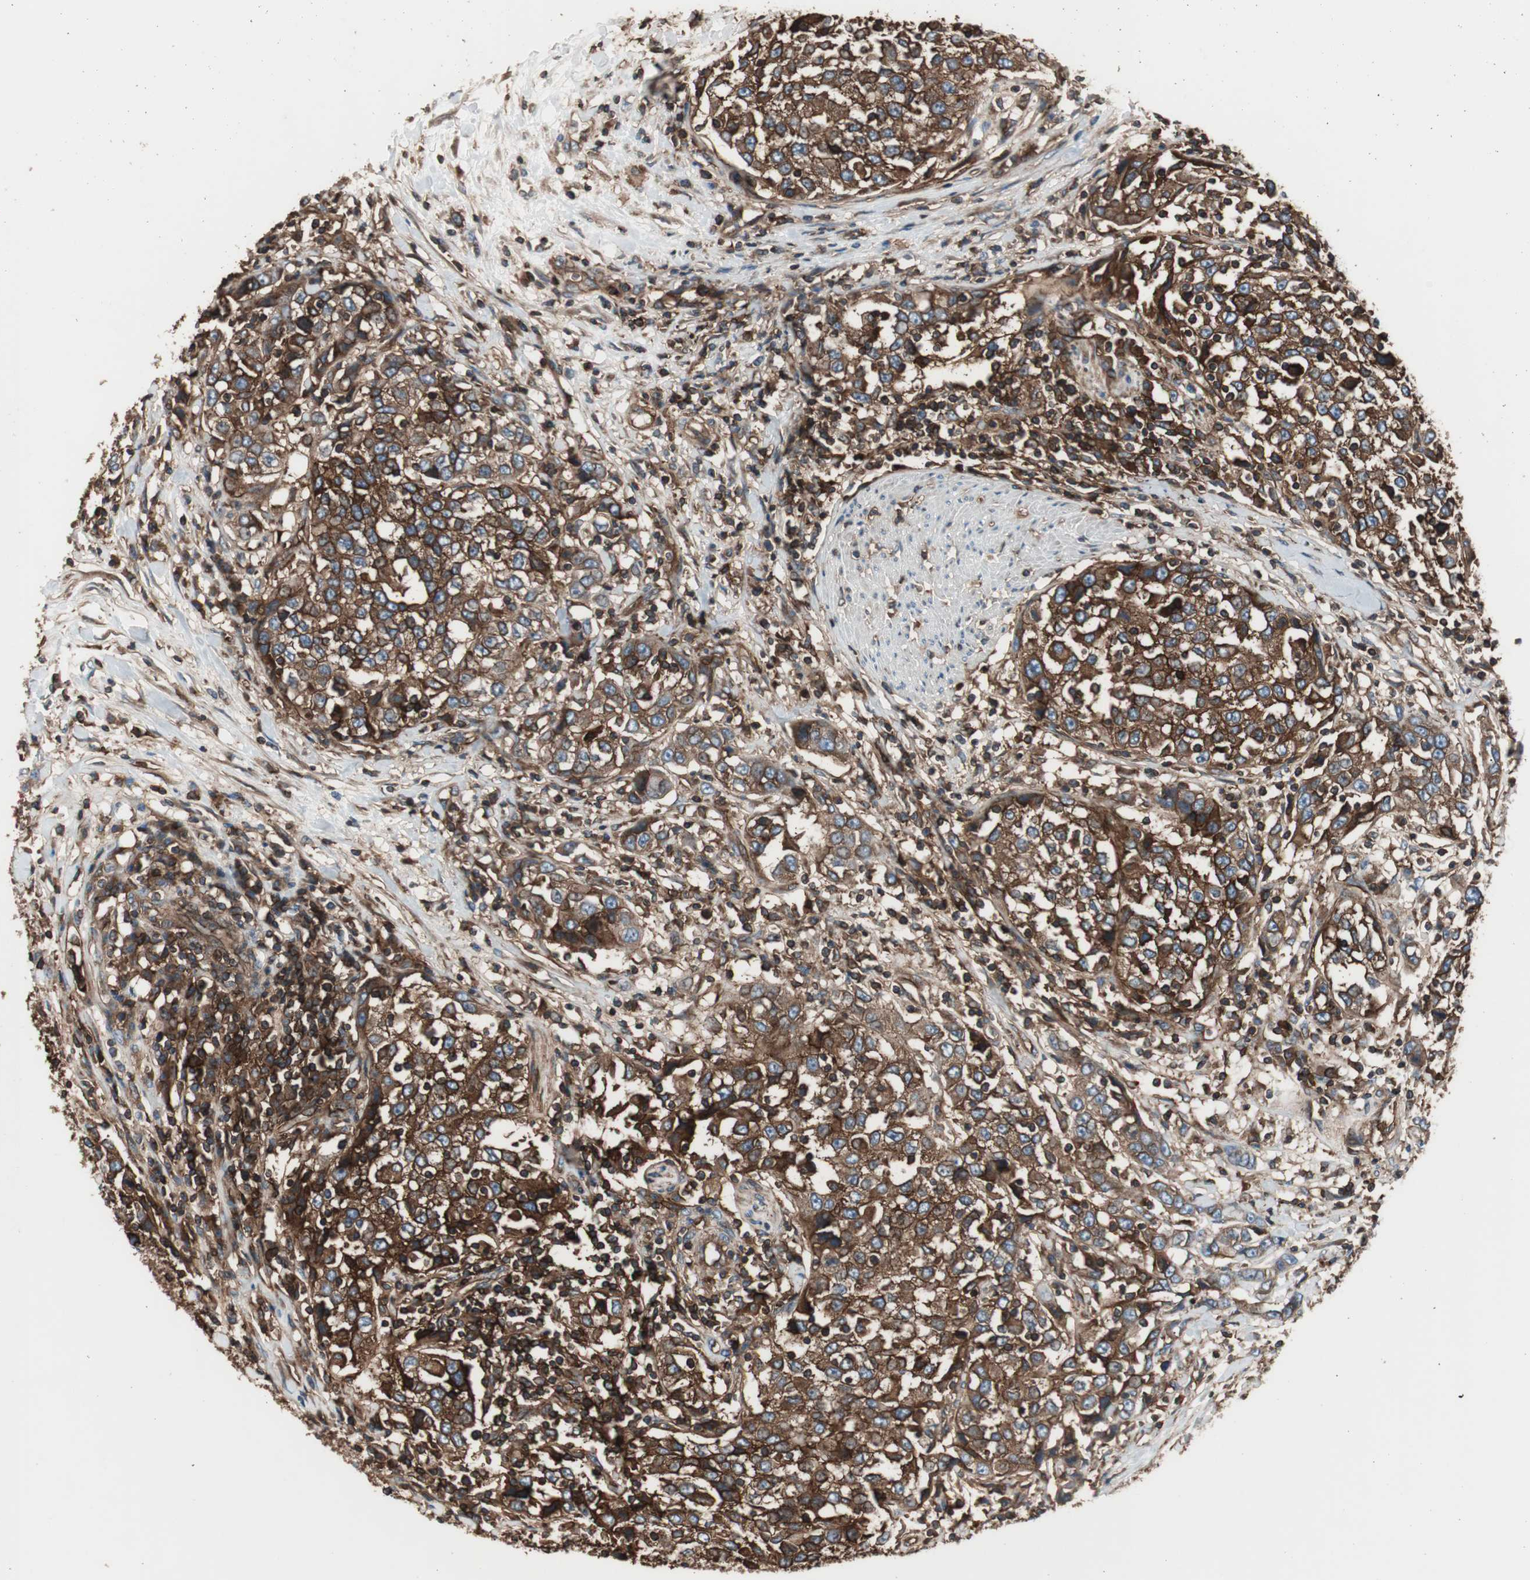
{"staining": {"intensity": "strong", "quantity": ">75%", "location": "cytoplasmic/membranous"}, "tissue": "urothelial cancer", "cell_type": "Tumor cells", "image_type": "cancer", "snomed": [{"axis": "morphology", "description": "Urothelial carcinoma, High grade"}, {"axis": "topography", "description": "Urinary bladder"}], "caption": "Immunohistochemical staining of urothelial cancer displays high levels of strong cytoplasmic/membranous expression in approximately >75% of tumor cells. The staining is performed using DAB brown chromogen to label protein expression. The nuclei are counter-stained blue using hematoxylin.", "gene": "B2M", "patient": {"sex": "female", "age": 80}}